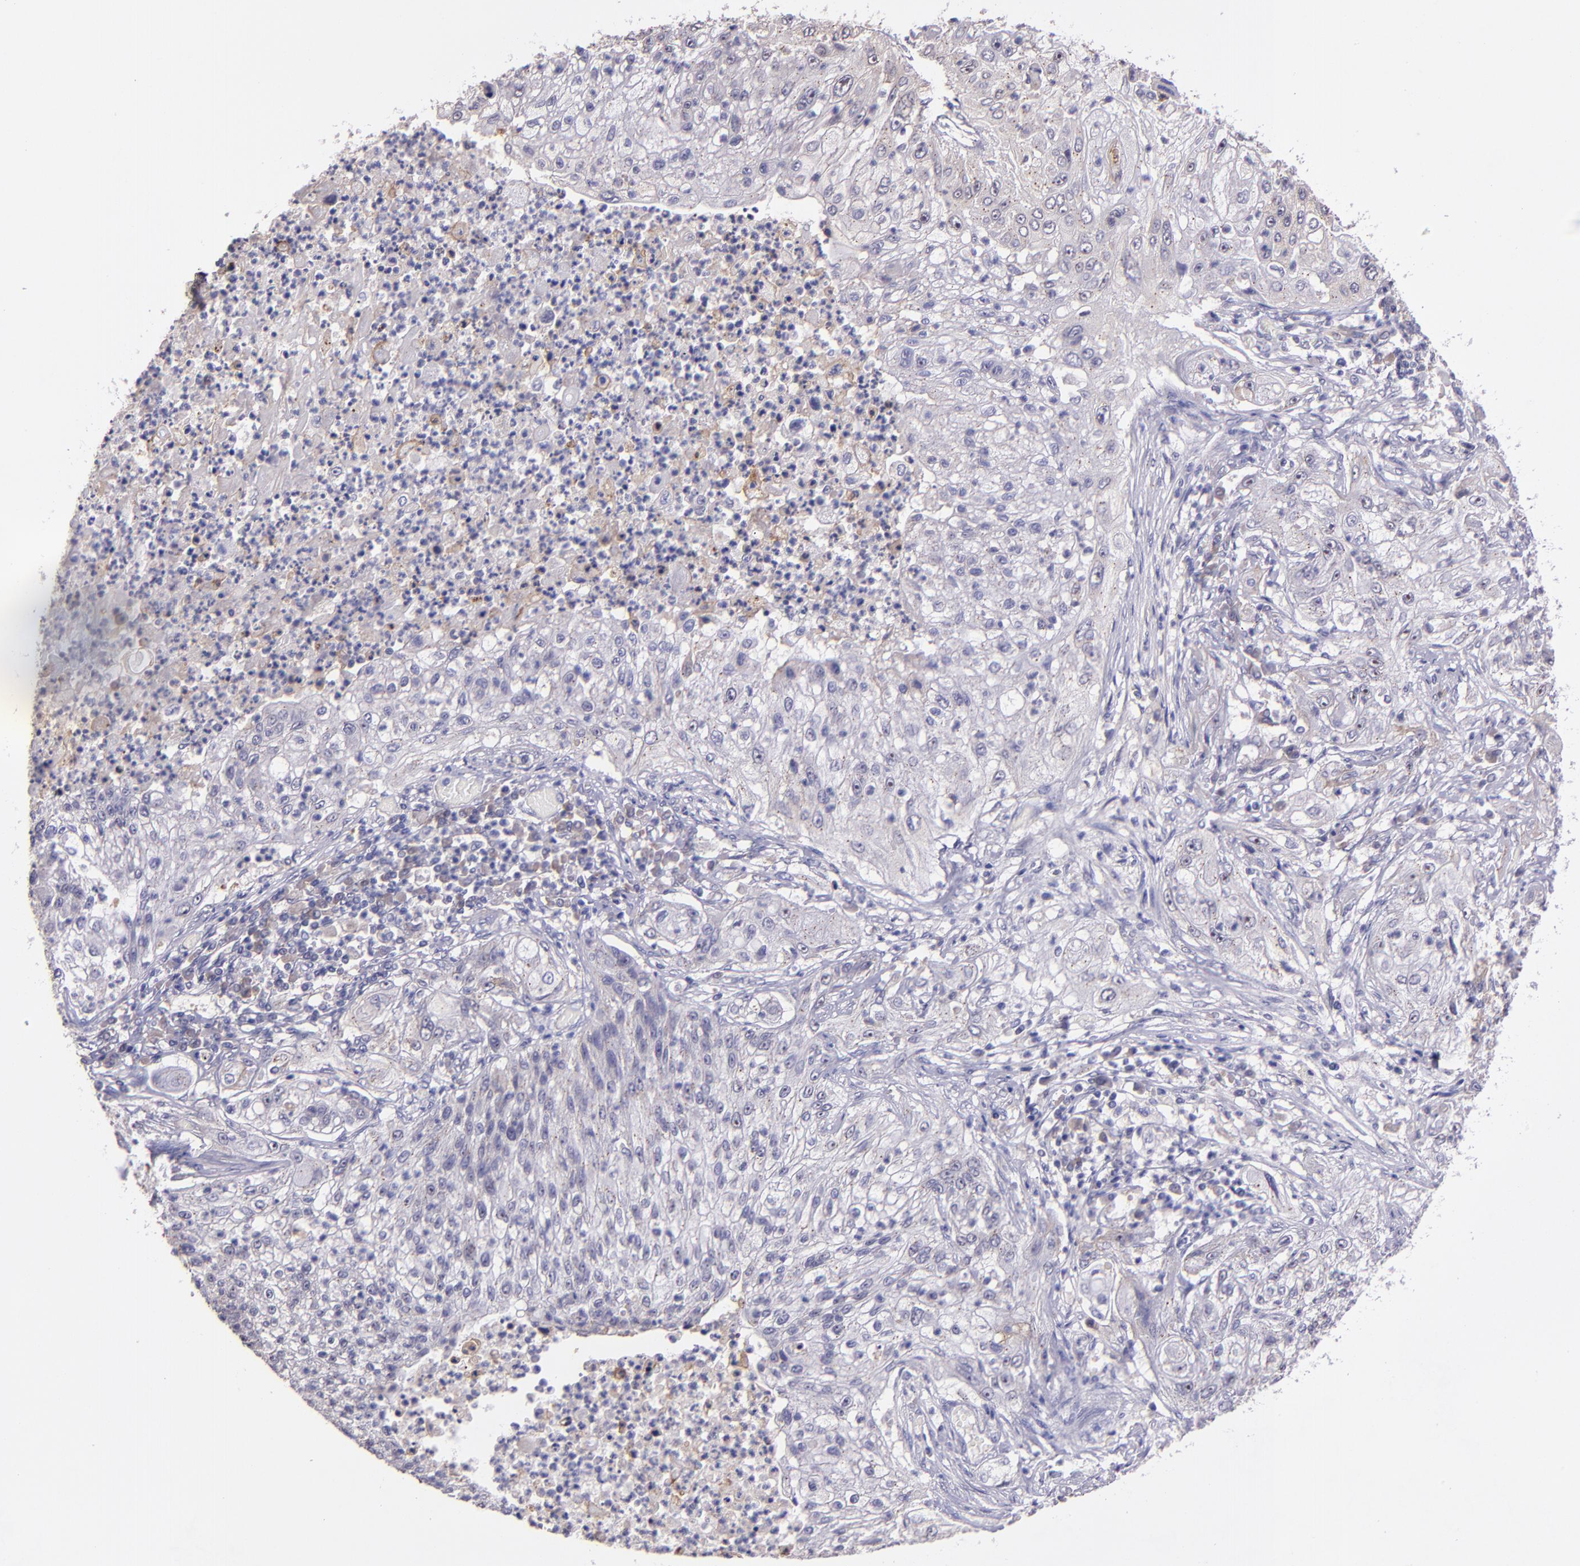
{"staining": {"intensity": "negative", "quantity": "none", "location": "none"}, "tissue": "lung cancer", "cell_type": "Tumor cells", "image_type": "cancer", "snomed": [{"axis": "morphology", "description": "Inflammation, NOS"}, {"axis": "morphology", "description": "Squamous cell carcinoma, NOS"}, {"axis": "topography", "description": "Lymph node"}, {"axis": "topography", "description": "Soft tissue"}, {"axis": "topography", "description": "Lung"}], "caption": "There is no significant staining in tumor cells of squamous cell carcinoma (lung).", "gene": "PAPPA", "patient": {"sex": "male", "age": 66}}